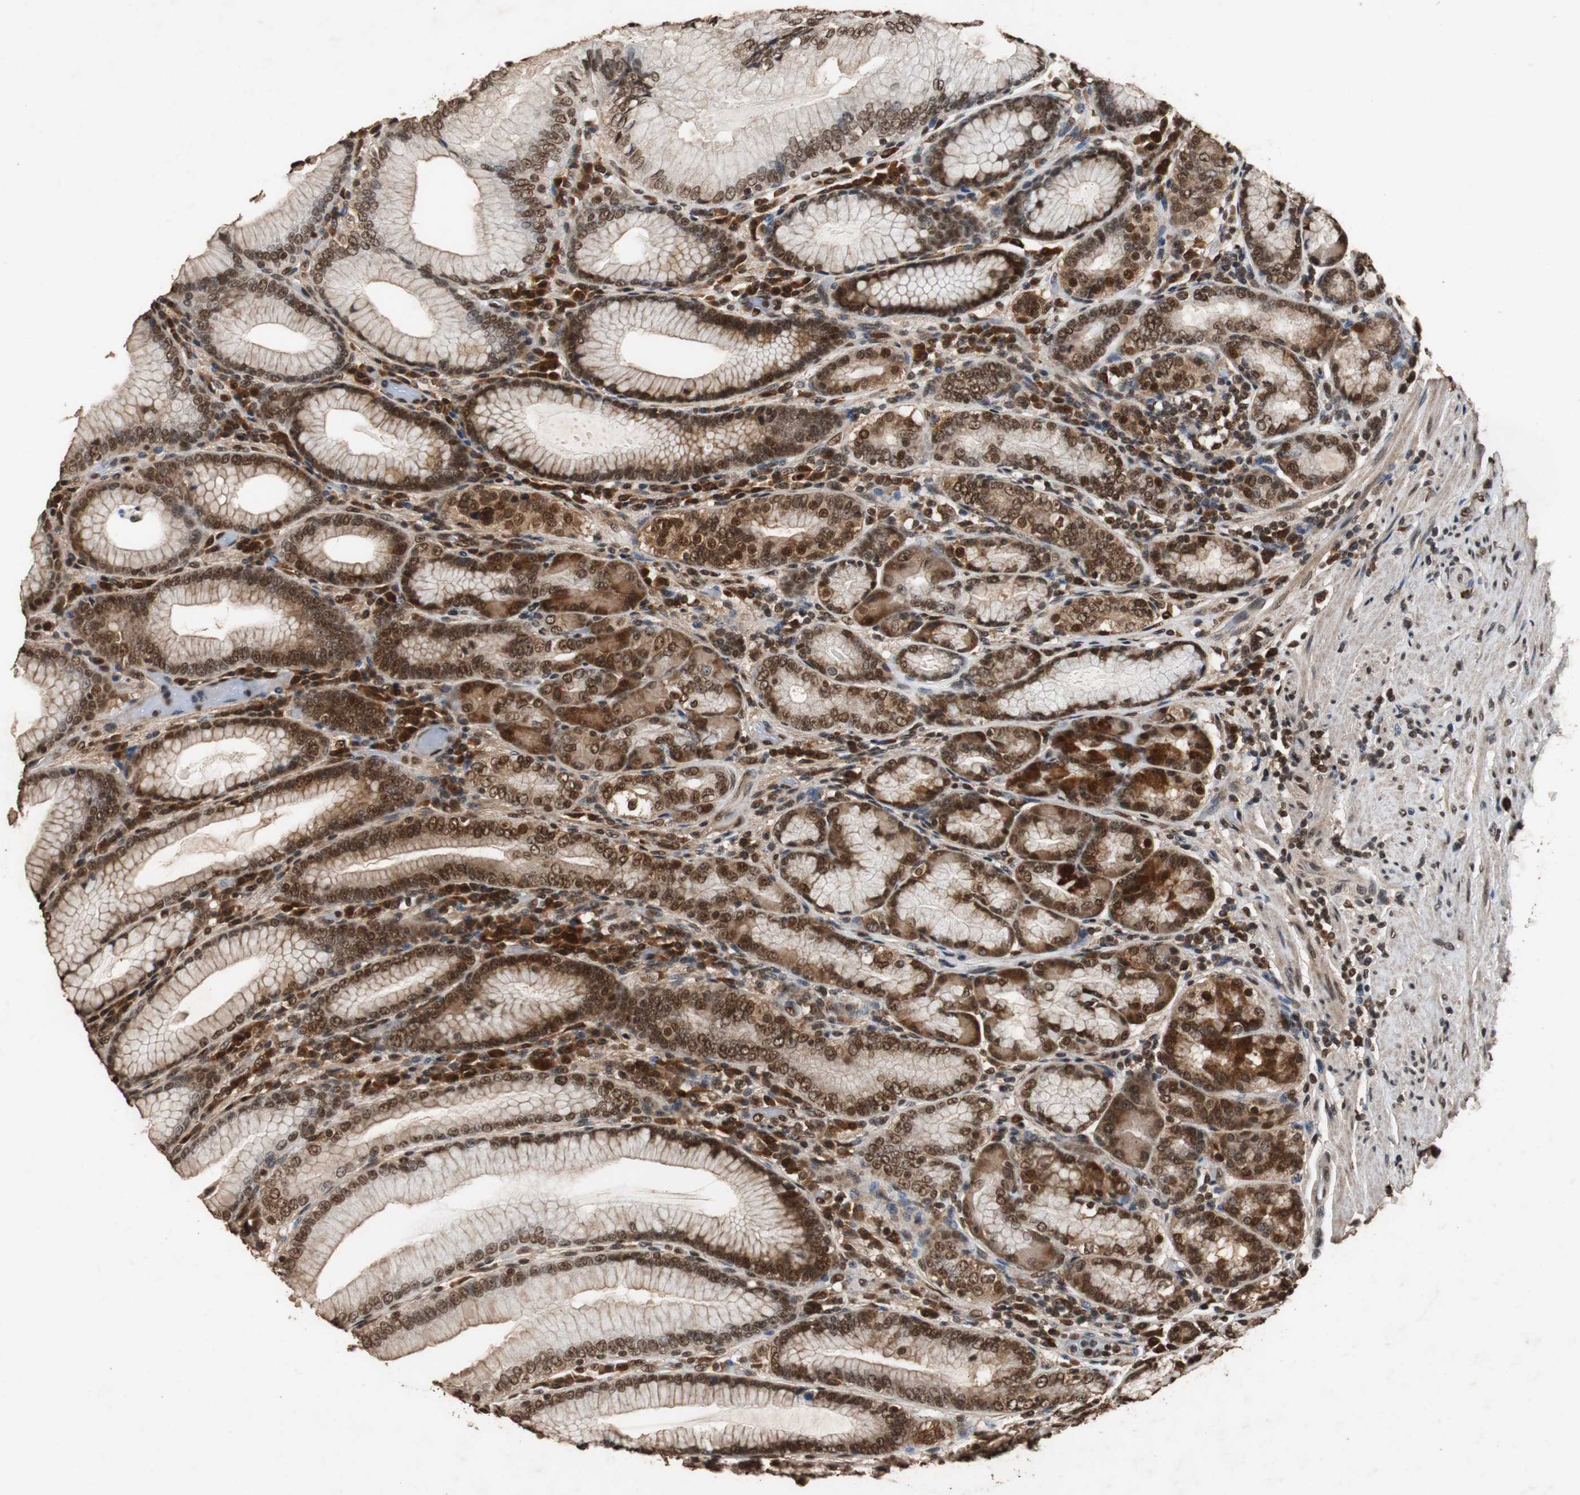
{"staining": {"intensity": "strong", "quantity": ">75%", "location": "cytoplasmic/membranous,nuclear"}, "tissue": "stomach", "cell_type": "Glandular cells", "image_type": "normal", "snomed": [{"axis": "morphology", "description": "Normal tissue, NOS"}, {"axis": "topography", "description": "Stomach, lower"}], "caption": "Immunohistochemistry of normal stomach reveals high levels of strong cytoplasmic/membranous,nuclear positivity in approximately >75% of glandular cells.", "gene": "ZNF18", "patient": {"sex": "female", "age": 76}}